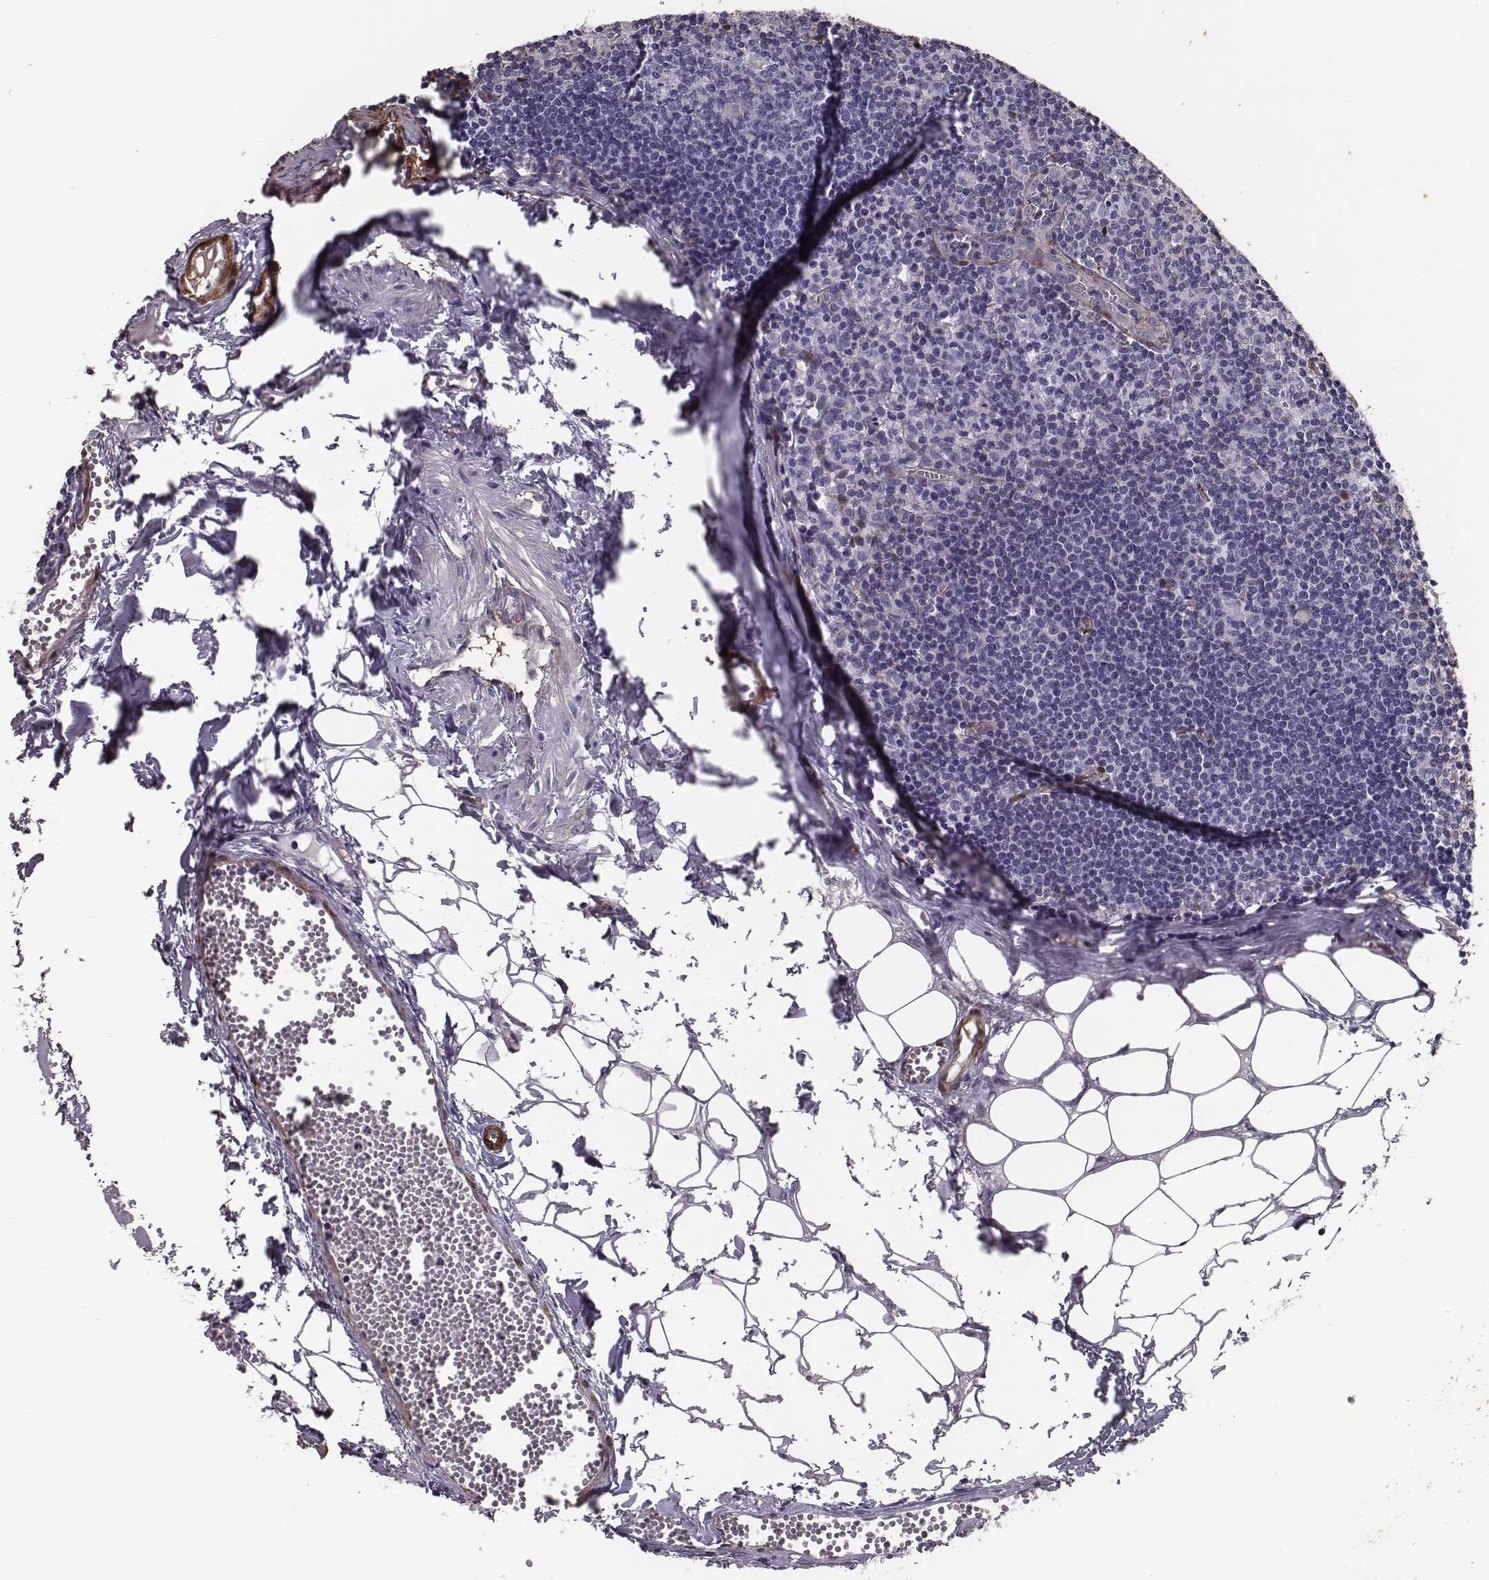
{"staining": {"intensity": "negative", "quantity": "none", "location": "none"}, "tissue": "lymph node", "cell_type": "Germinal center cells", "image_type": "normal", "snomed": [{"axis": "morphology", "description": "Normal tissue, NOS"}, {"axis": "topography", "description": "Lymph node"}], "caption": "A histopathology image of lymph node stained for a protein shows no brown staining in germinal center cells. (Stains: DAB (3,3'-diaminobenzidine) immunohistochemistry with hematoxylin counter stain, Microscopy: brightfield microscopy at high magnification).", "gene": "ISYNA1", "patient": {"sex": "female", "age": 52}}